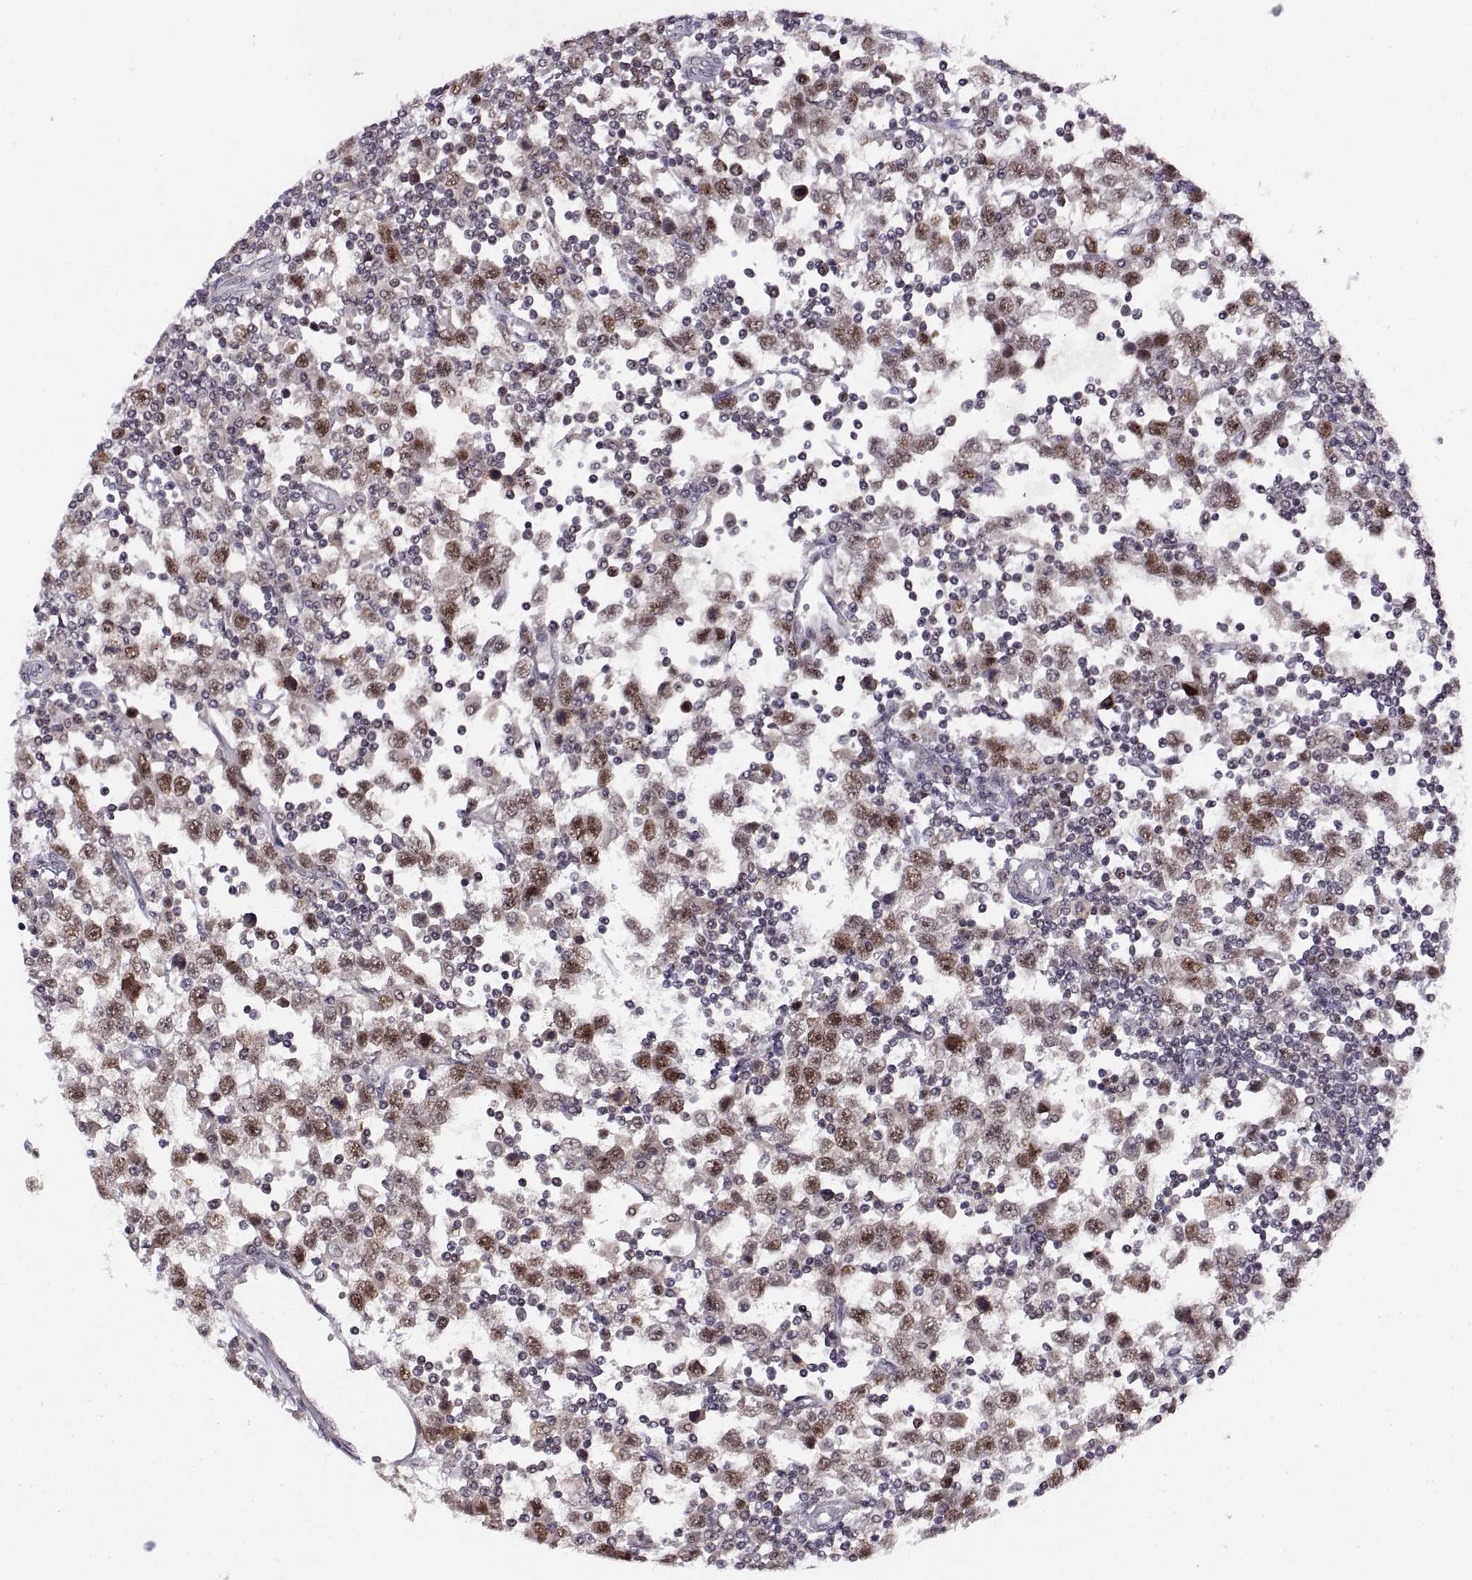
{"staining": {"intensity": "moderate", "quantity": "25%-75%", "location": "nuclear"}, "tissue": "testis cancer", "cell_type": "Tumor cells", "image_type": "cancer", "snomed": [{"axis": "morphology", "description": "Seminoma, NOS"}, {"axis": "topography", "description": "Testis"}], "caption": "Immunohistochemical staining of testis seminoma shows medium levels of moderate nuclear staining in about 25%-75% of tumor cells.", "gene": "CHFR", "patient": {"sex": "male", "age": 34}}